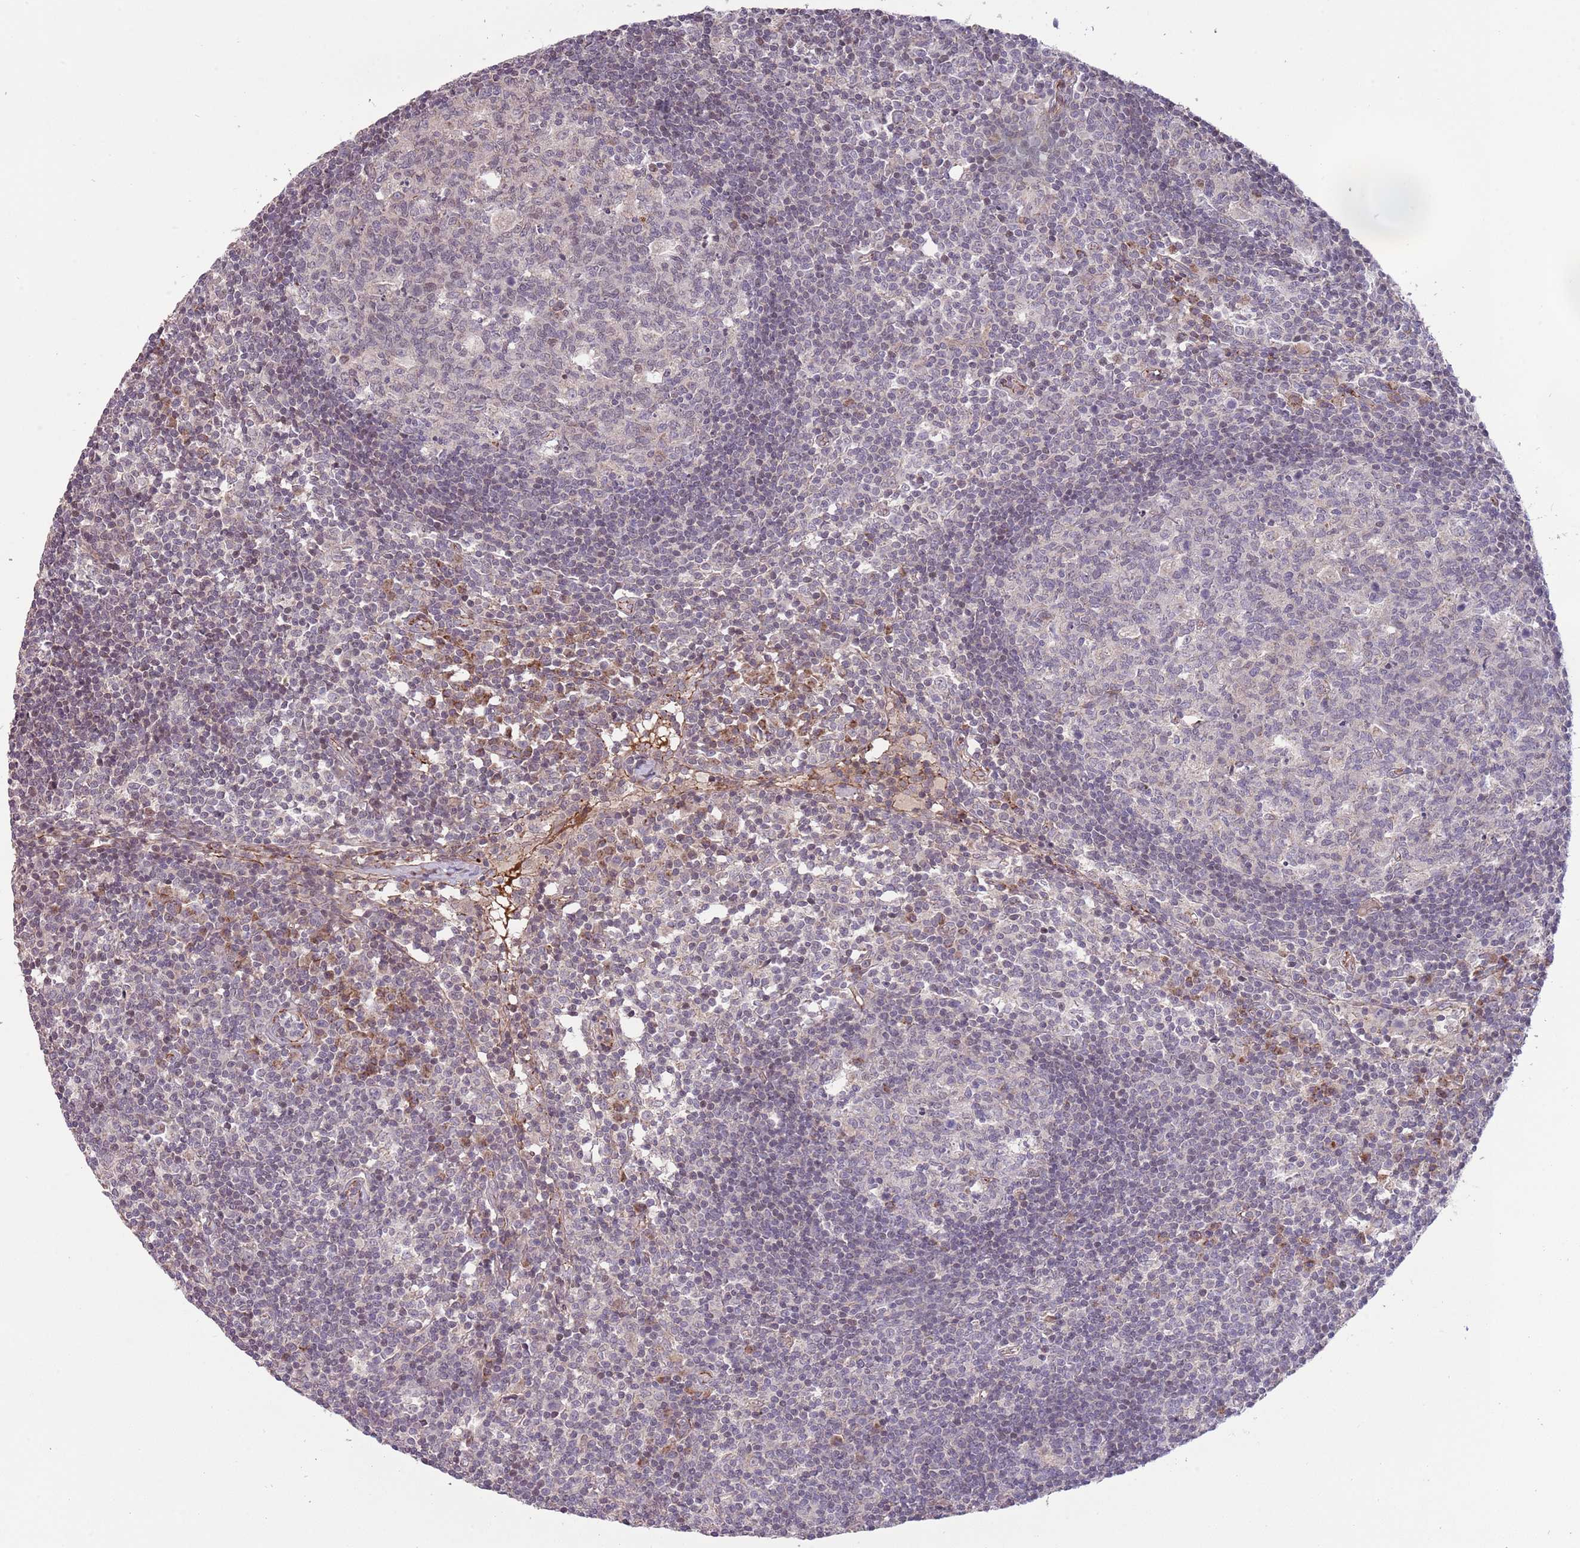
{"staining": {"intensity": "weak", "quantity": "<25%", "location": "nuclear"}, "tissue": "lymph node", "cell_type": "Germinal center cells", "image_type": "normal", "snomed": [{"axis": "morphology", "description": "Normal tissue, NOS"}, {"axis": "topography", "description": "Lymph node"}], "caption": "A high-resolution photomicrograph shows IHC staining of unremarkable lymph node, which shows no significant expression in germinal center cells.", "gene": "DPP10", "patient": {"sex": "female", "age": 55}}